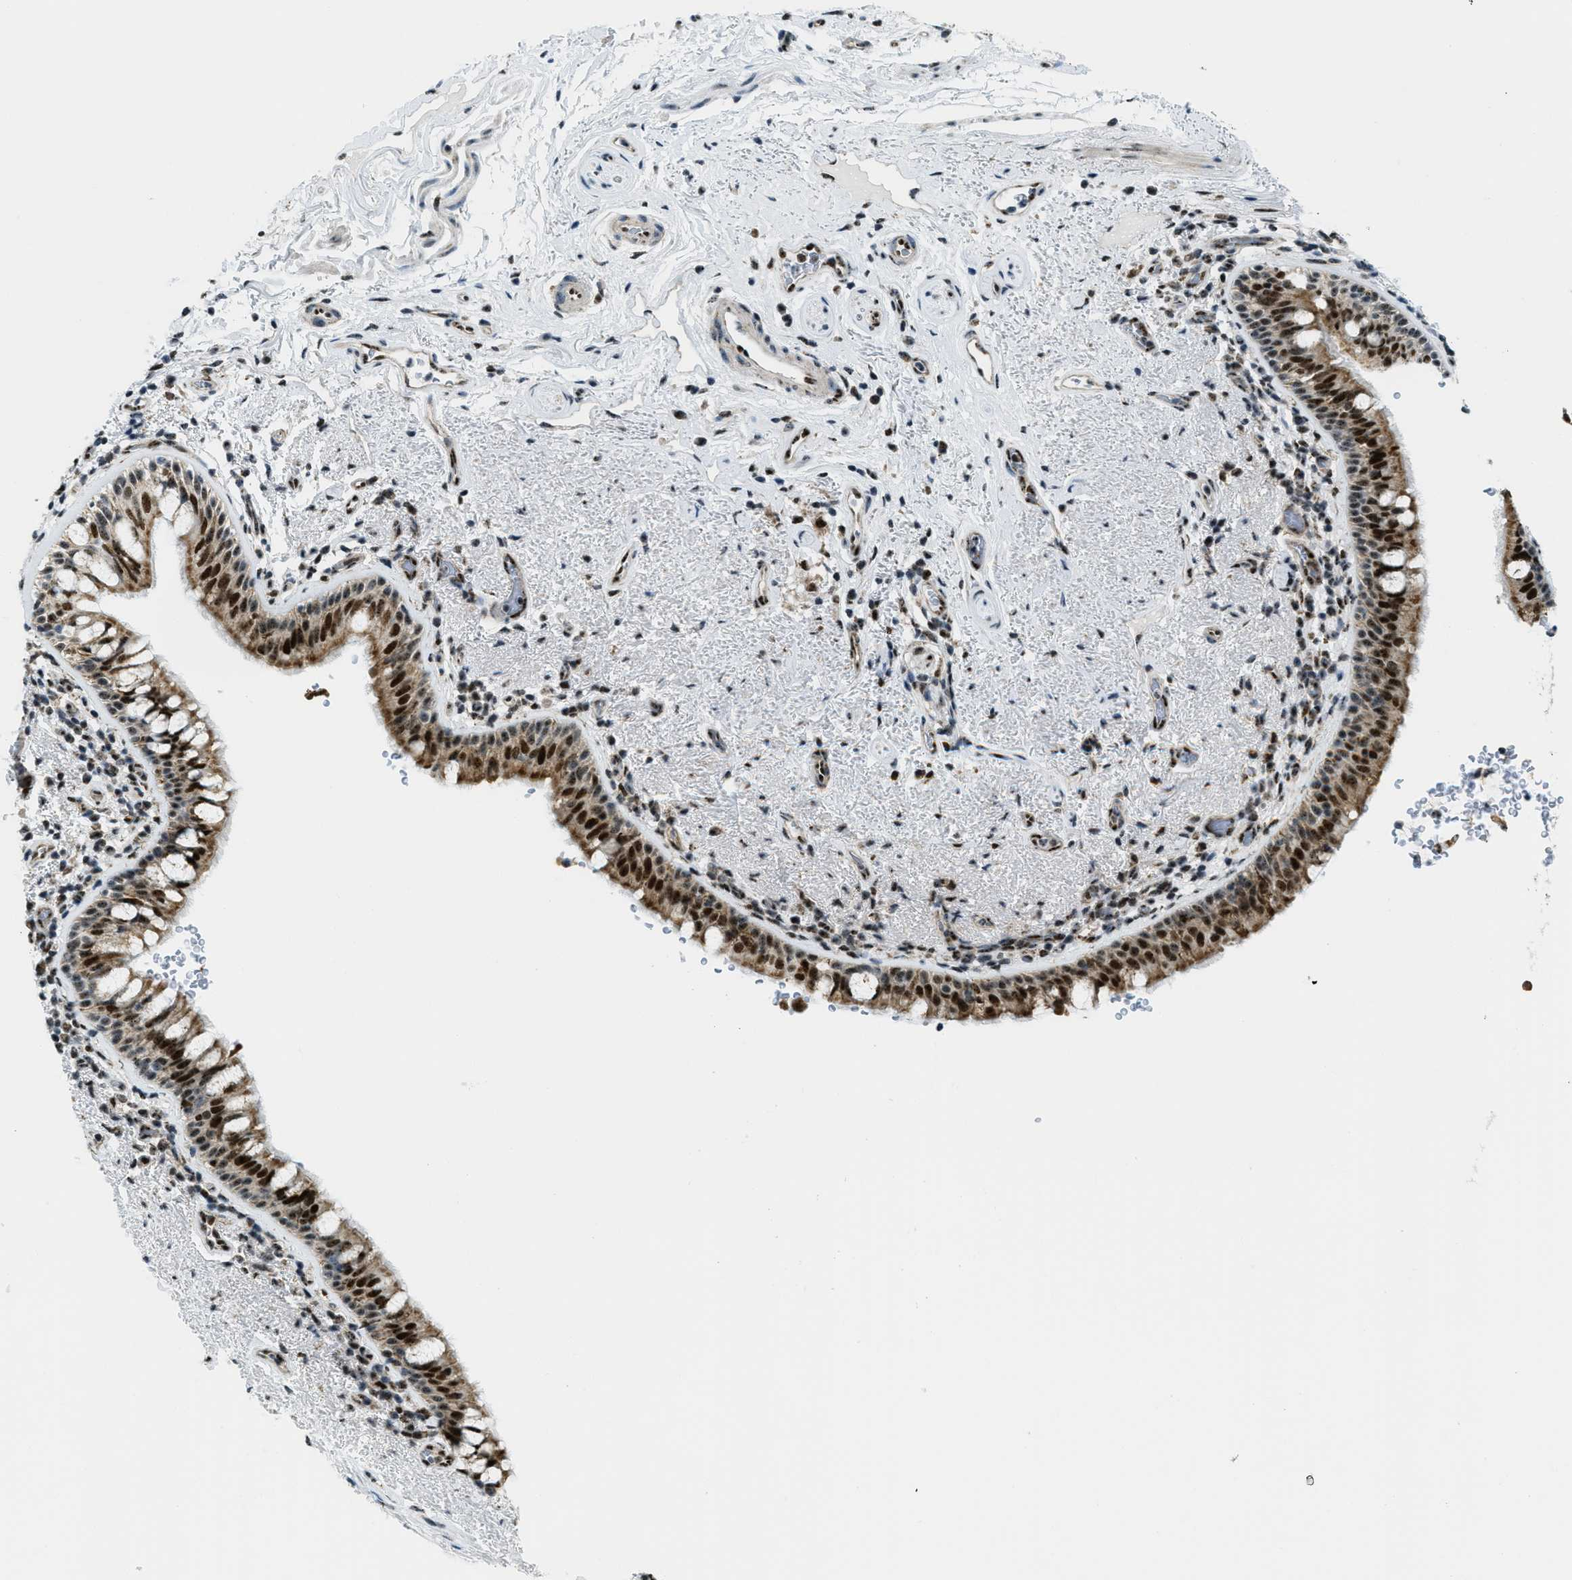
{"staining": {"intensity": "strong", "quantity": ">75%", "location": "cytoplasmic/membranous,nuclear"}, "tissue": "bronchus", "cell_type": "Respiratory epithelial cells", "image_type": "normal", "snomed": [{"axis": "morphology", "description": "Normal tissue, NOS"}, {"axis": "morphology", "description": "Inflammation, NOS"}, {"axis": "topography", "description": "Cartilage tissue"}, {"axis": "topography", "description": "Bronchus"}], "caption": "Protein staining by immunohistochemistry (IHC) displays strong cytoplasmic/membranous,nuclear positivity in about >75% of respiratory epithelial cells in benign bronchus. The staining is performed using DAB brown chromogen to label protein expression. The nuclei are counter-stained blue using hematoxylin.", "gene": "SP100", "patient": {"sex": "male", "age": 77}}